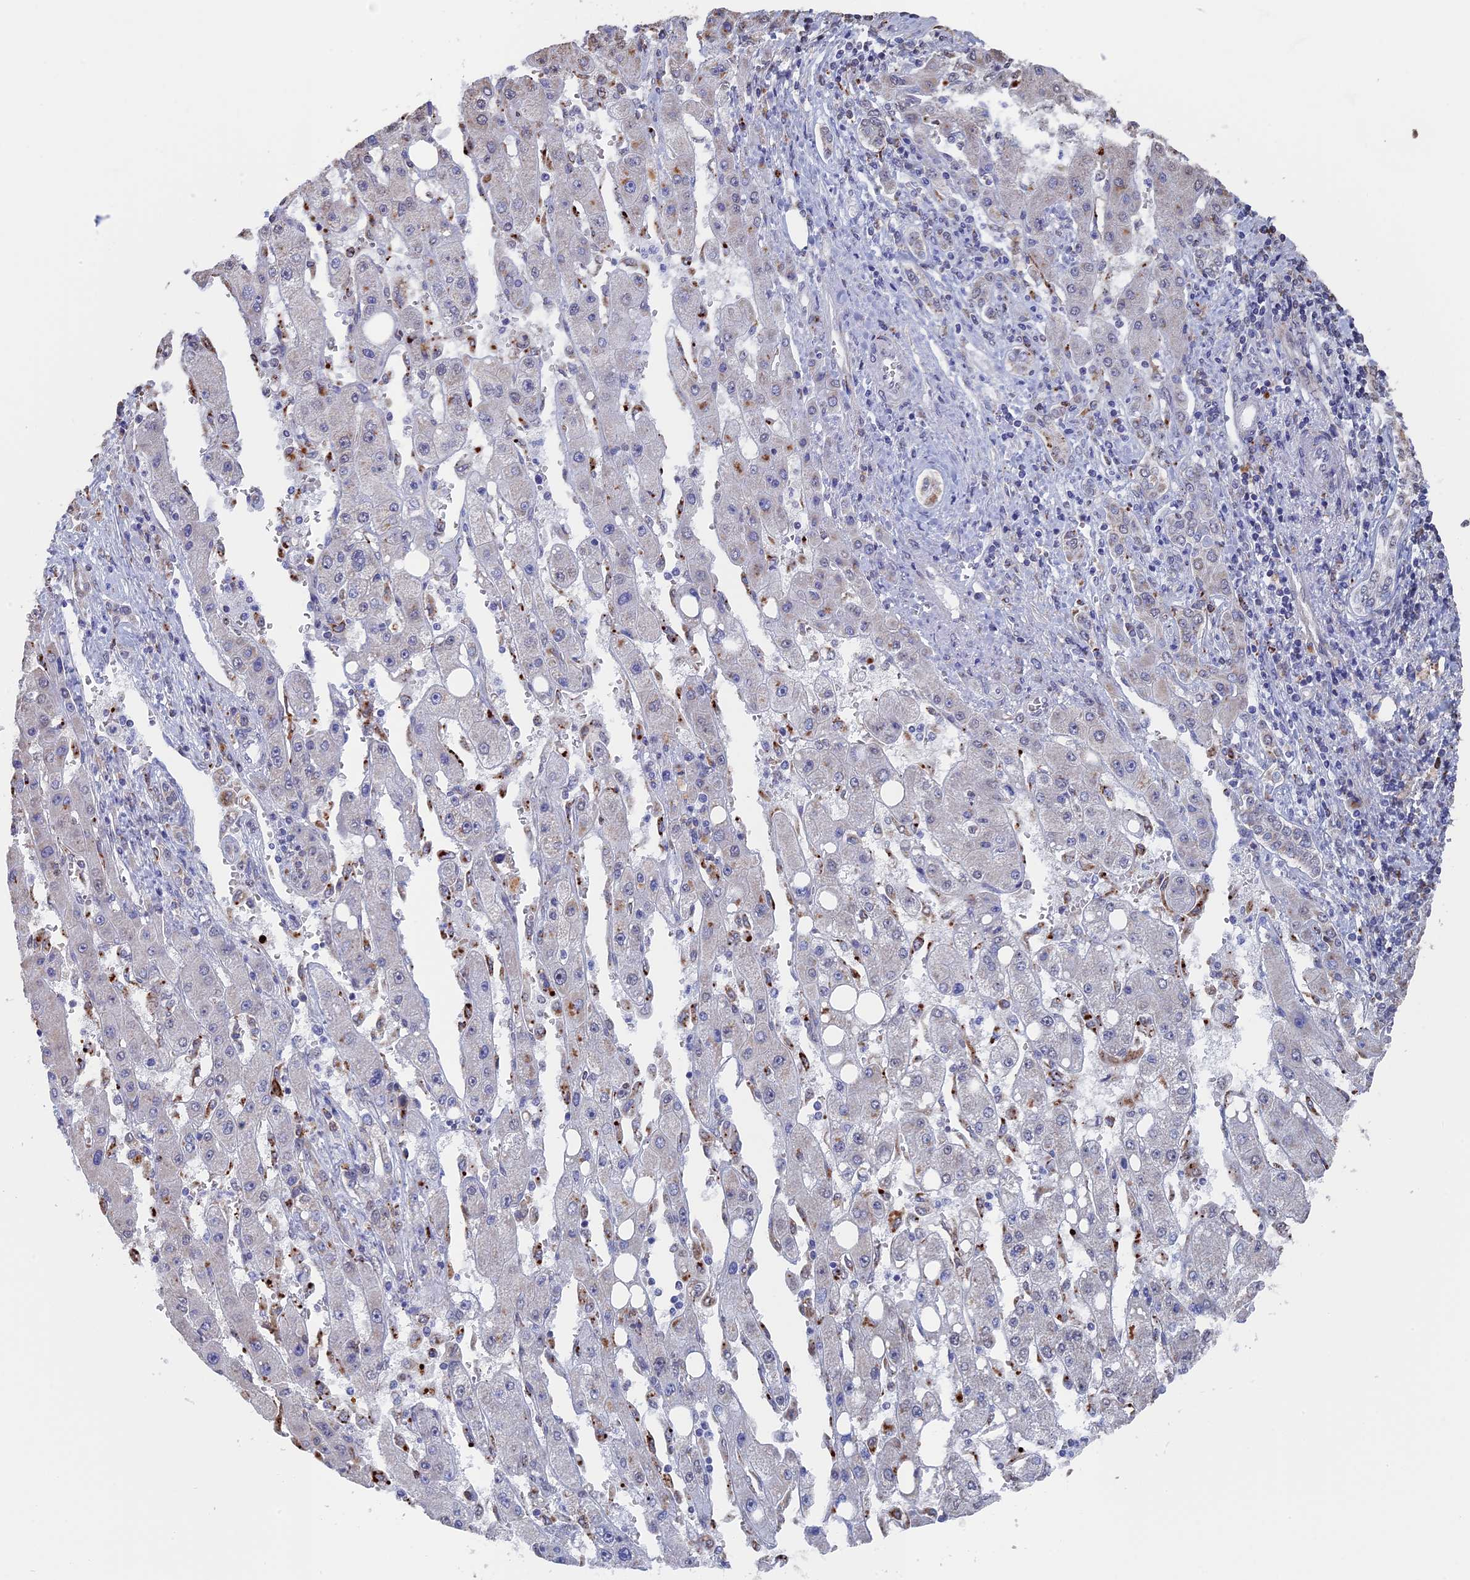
{"staining": {"intensity": "negative", "quantity": "none", "location": "none"}, "tissue": "liver cancer", "cell_type": "Tumor cells", "image_type": "cancer", "snomed": [{"axis": "morphology", "description": "Carcinoma, Hepatocellular, NOS"}, {"axis": "topography", "description": "Liver"}], "caption": "A high-resolution image shows immunohistochemistry (IHC) staining of liver hepatocellular carcinoma, which reveals no significant expression in tumor cells.", "gene": "SMG9", "patient": {"sex": "female", "age": 73}}